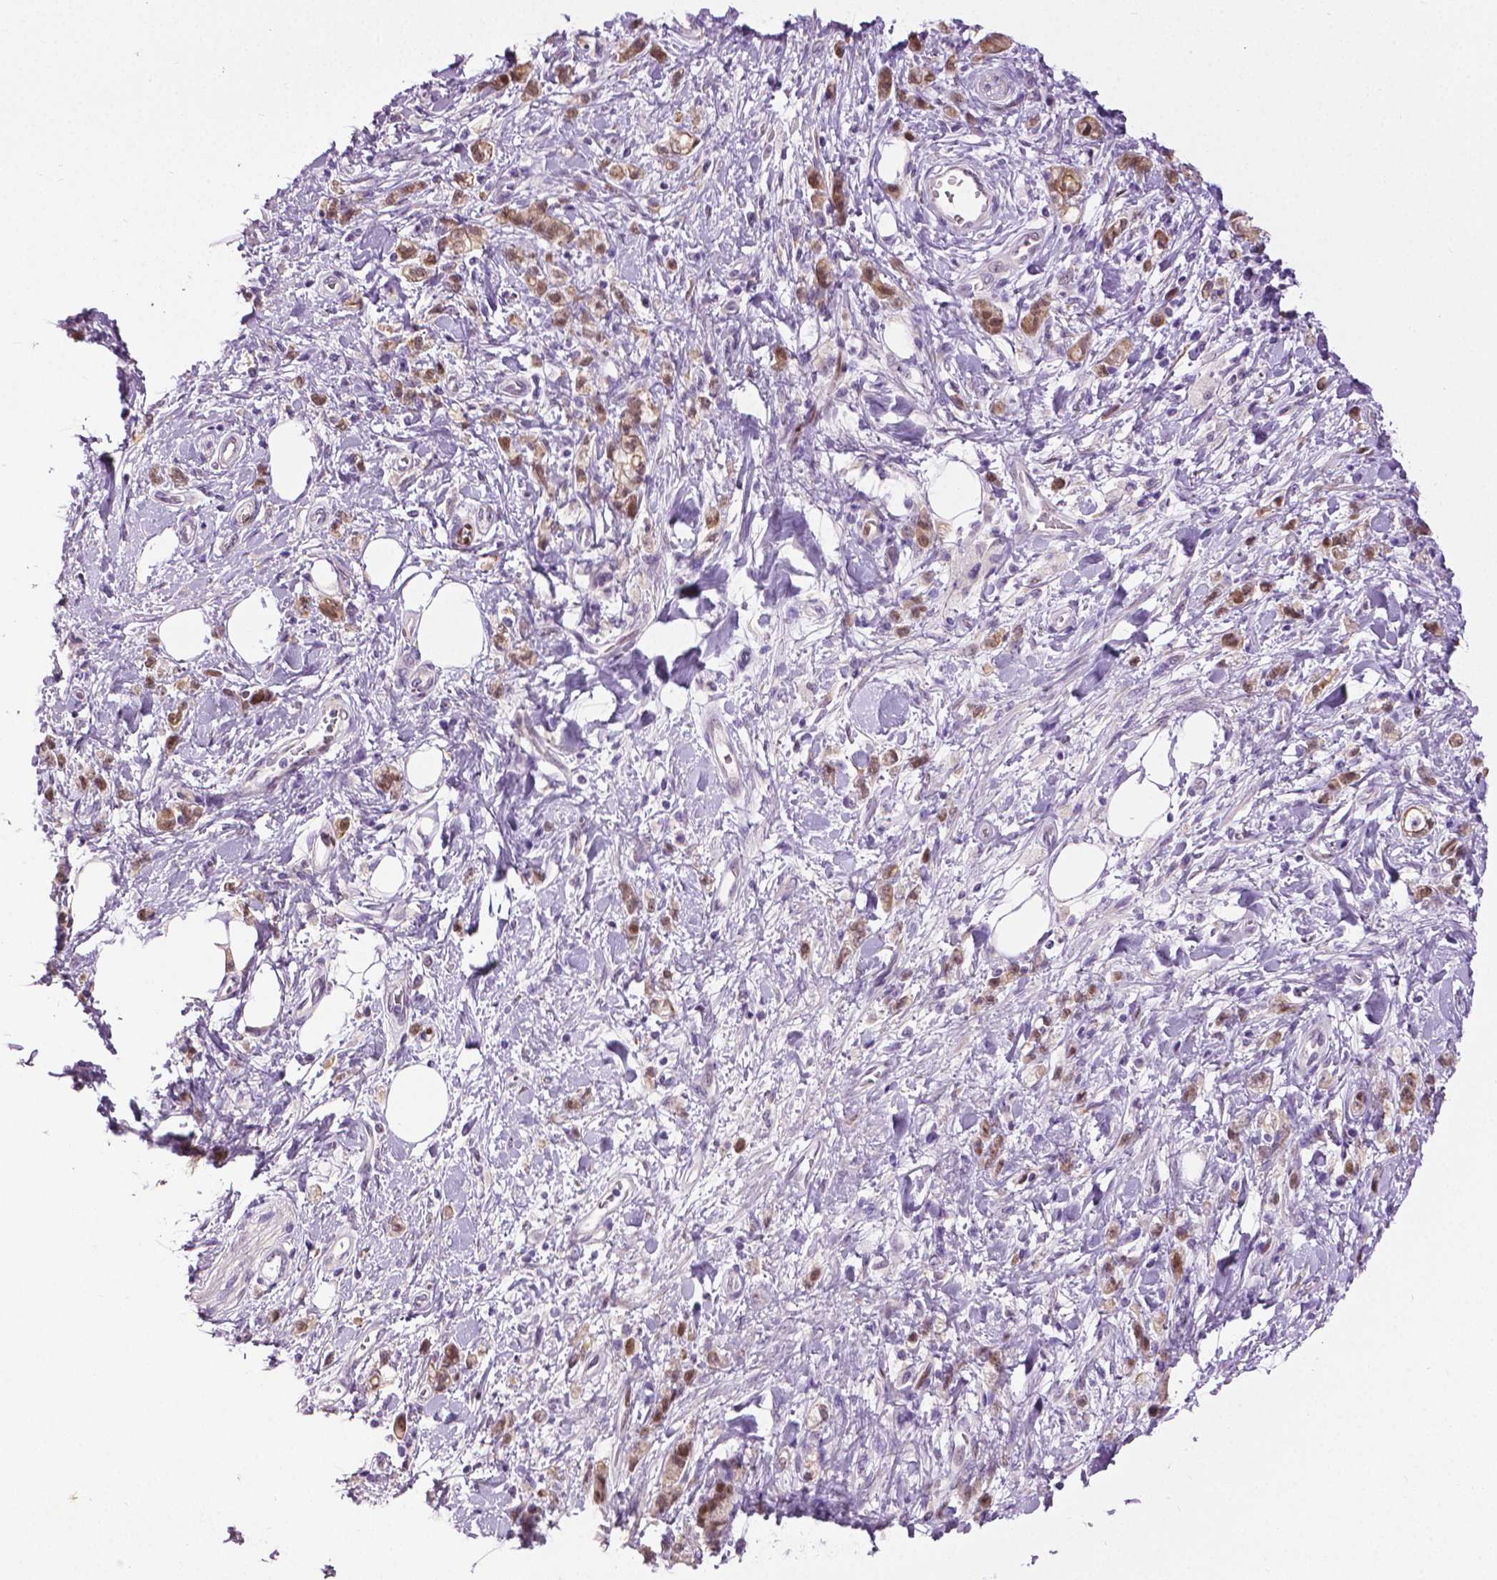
{"staining": {"intensity": "moderate", "quantity": ">75%", "location": "nuclear"}, "tissue": "stomach cancer", "cell_type": "Tumor cells", "image_type": "cancer", "snomed": [{"axis": "morphology", "description": "Adenocarcinoma, NOS"}, {"axis": "topography", "description": "Stomach"}], "caption": "A brown stain shows moderate nuclear positivity of a protein in stomach cancer tumor cells.", "gene": "PTGER3", "patient": {"sex": "male", "age": 77}}